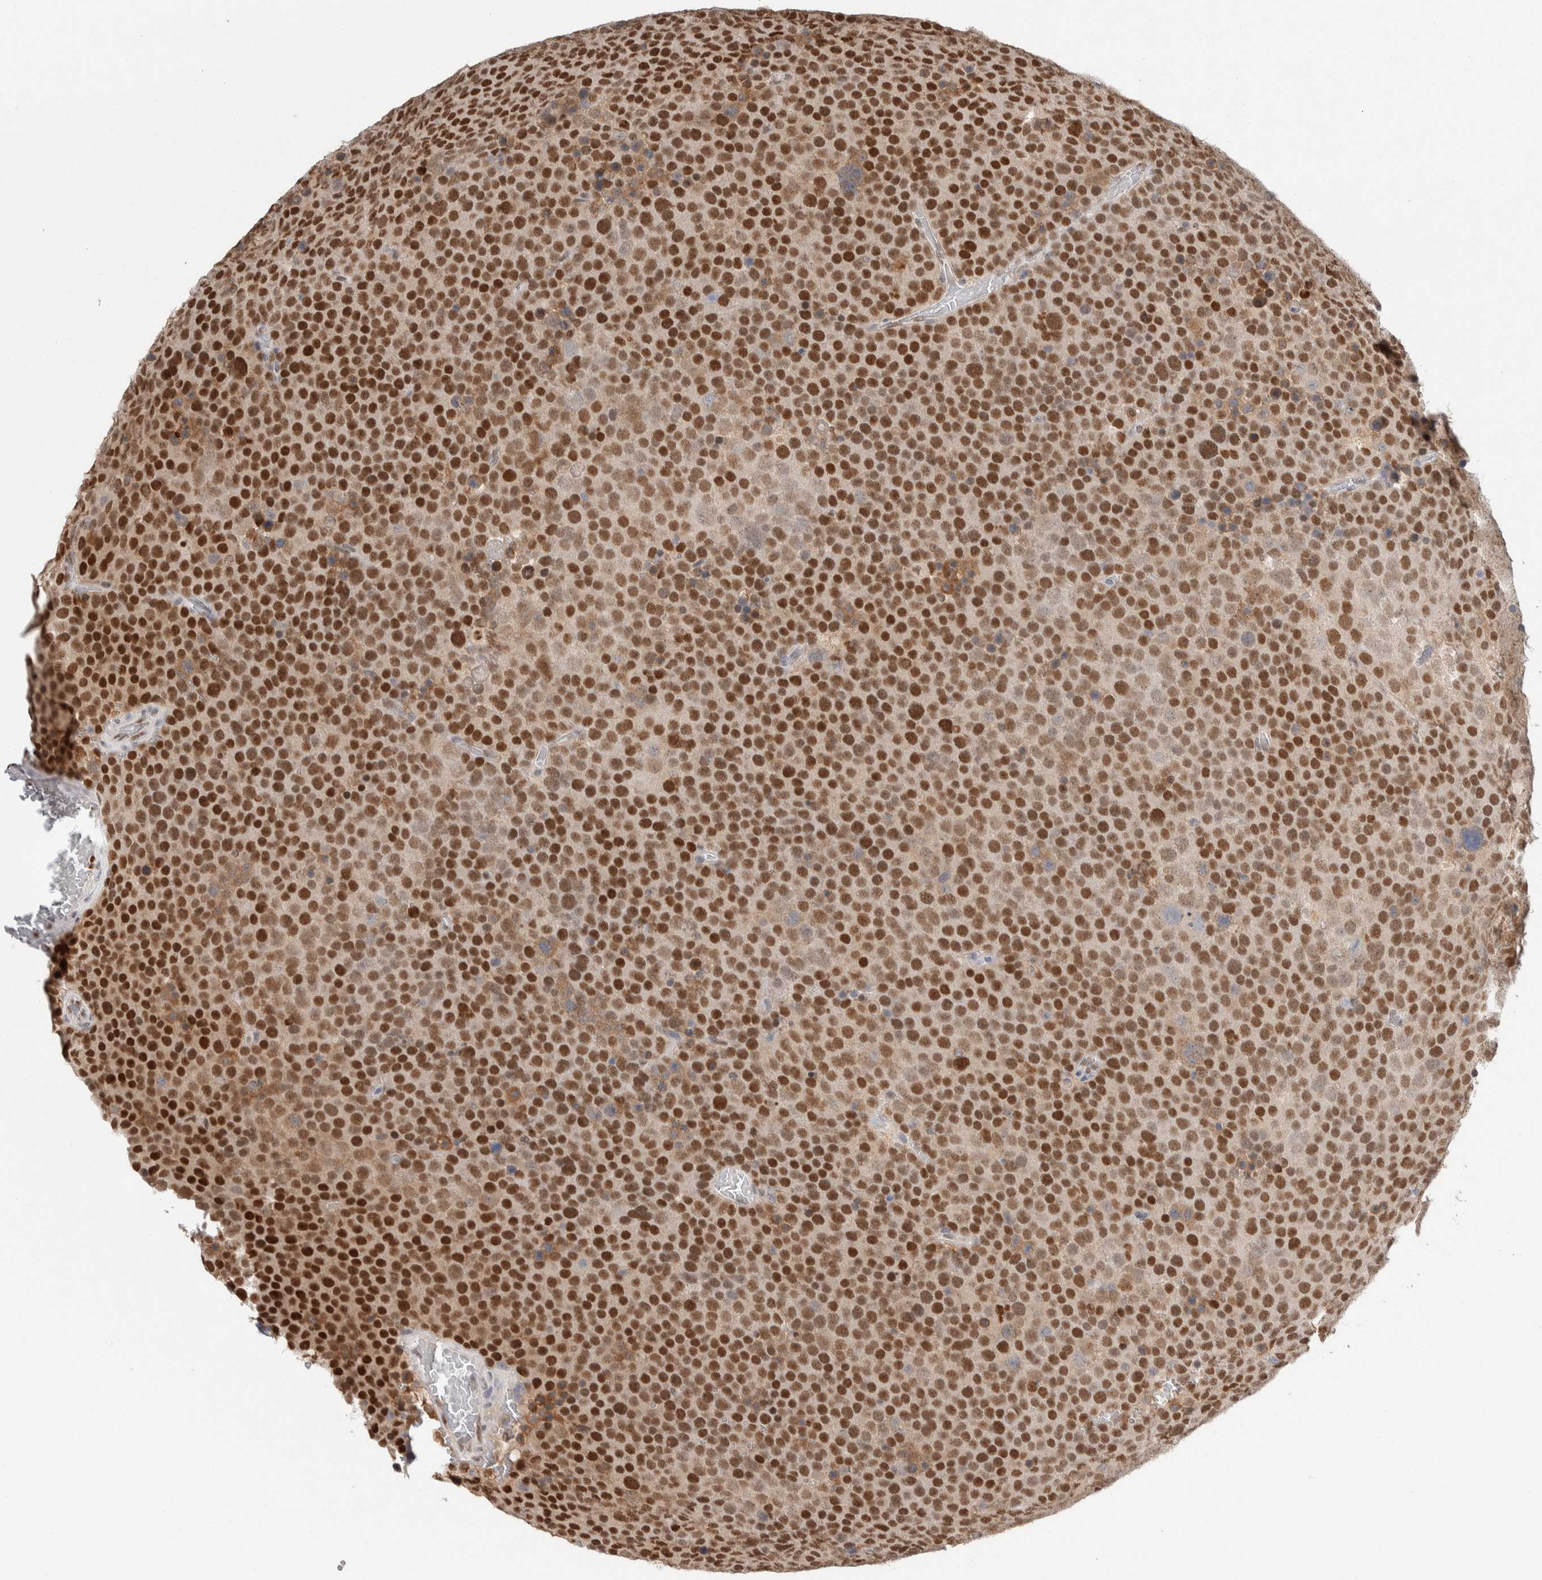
{"staining": {"intensity": "strong", "quantity": ">75%", "location": "nuclear"}, "tissue": "testis cancer", "cell_type": "Tumor cells", "image_type": "cancer", "snomed": [{"axis": "morphology", "description": "Seminoma, NOS"}, {"axis": "topography", "description": "Testis"}], "caption": "Immunohistochemical staining of human testis cancer (seminoma) reveals strong nuclear protein staining in approximately >75% of tumor cells.", "gene": "PRMT1", "patient": {"sex": "male", "age": 71}}